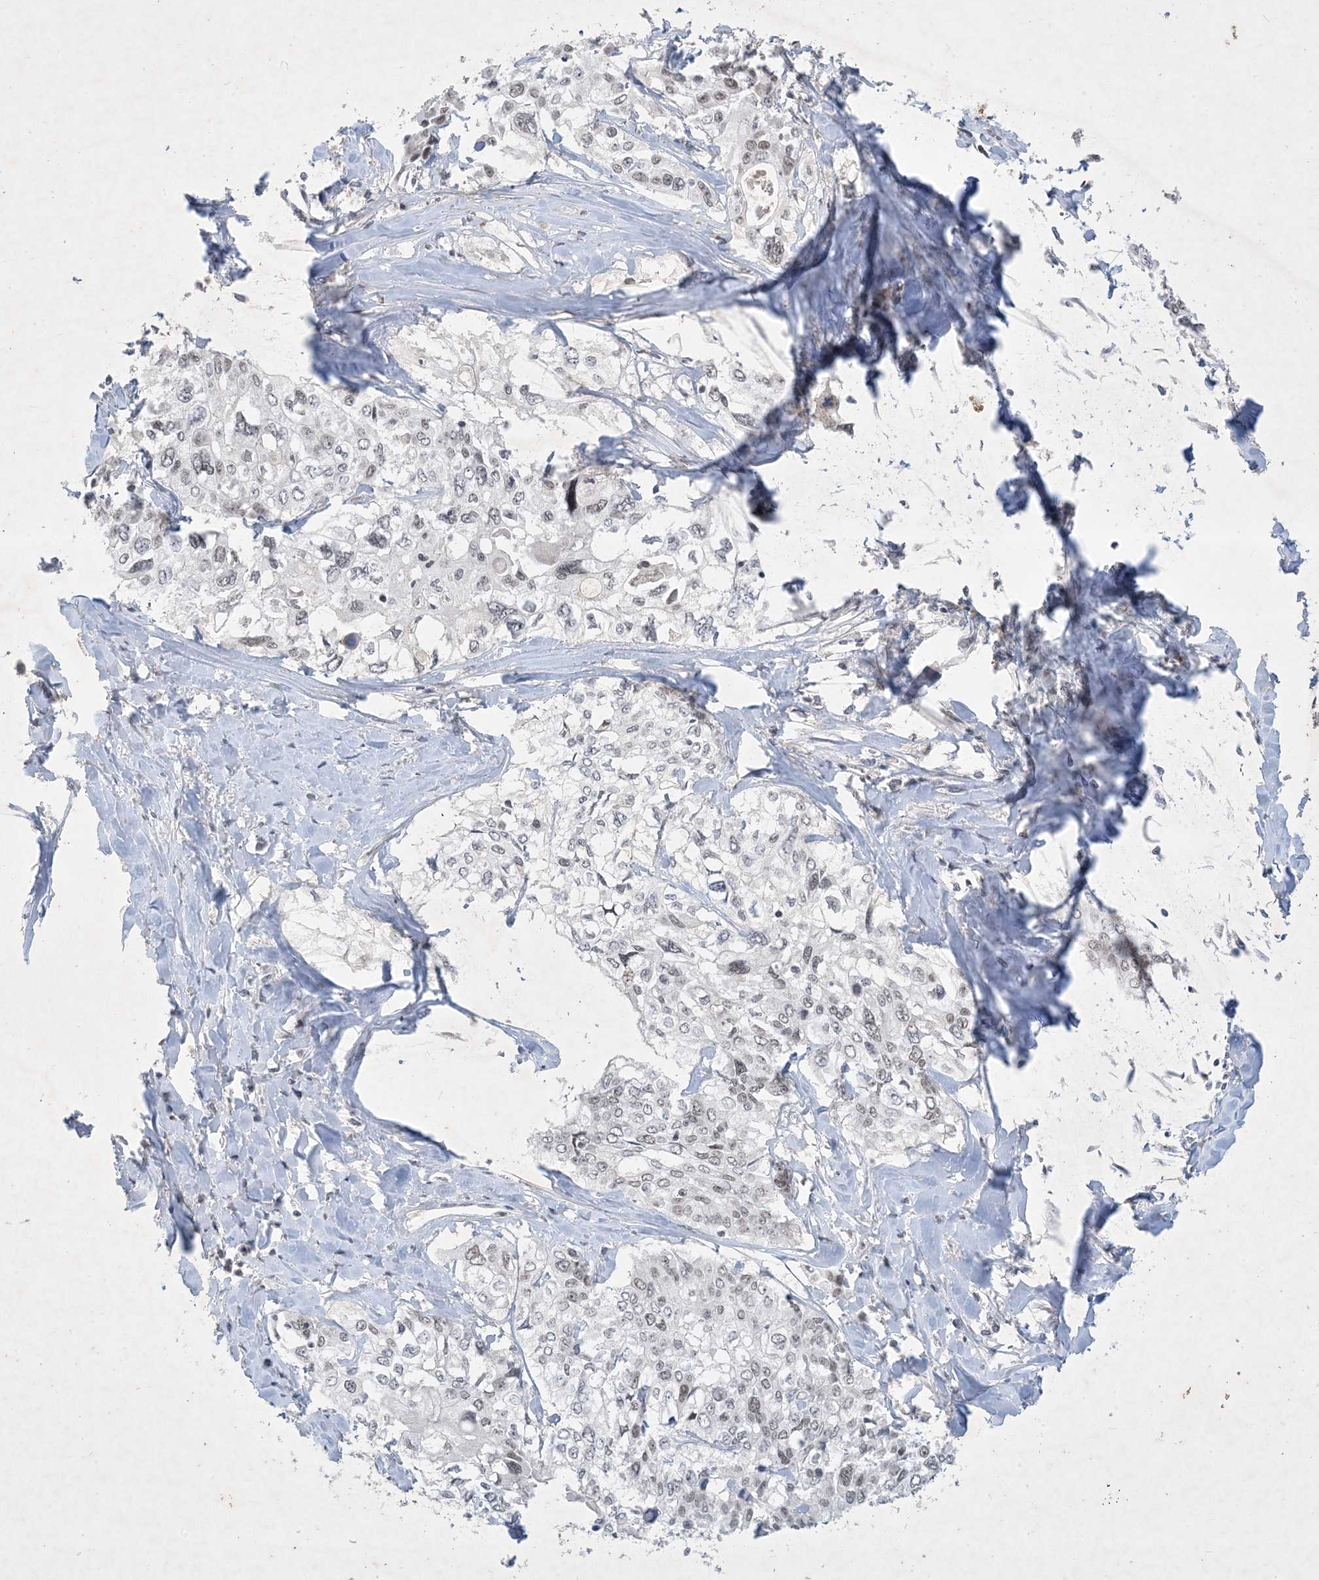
{"staining": {"intensity": "weak", "quantity": ">75%", "location": "nuclear"}, "tissue": "cervical cancer", "cell_type": "Tumor cells", "image_type": "cancer", "snomed": [{"axis": "morphology", "description": "Squamous cell carcinoma, NOS"}, {"axis": "topography", "description": "Cervix"}], "caption": "Weak nuclear expression for a protein is present in approximately >75% of tumor cells of cervical cancer (squamous cell carcinoma) using immunohistochemistry (IHC).", "gene": "ZNF674", "patient": {"sex": "female", "age": 31}}